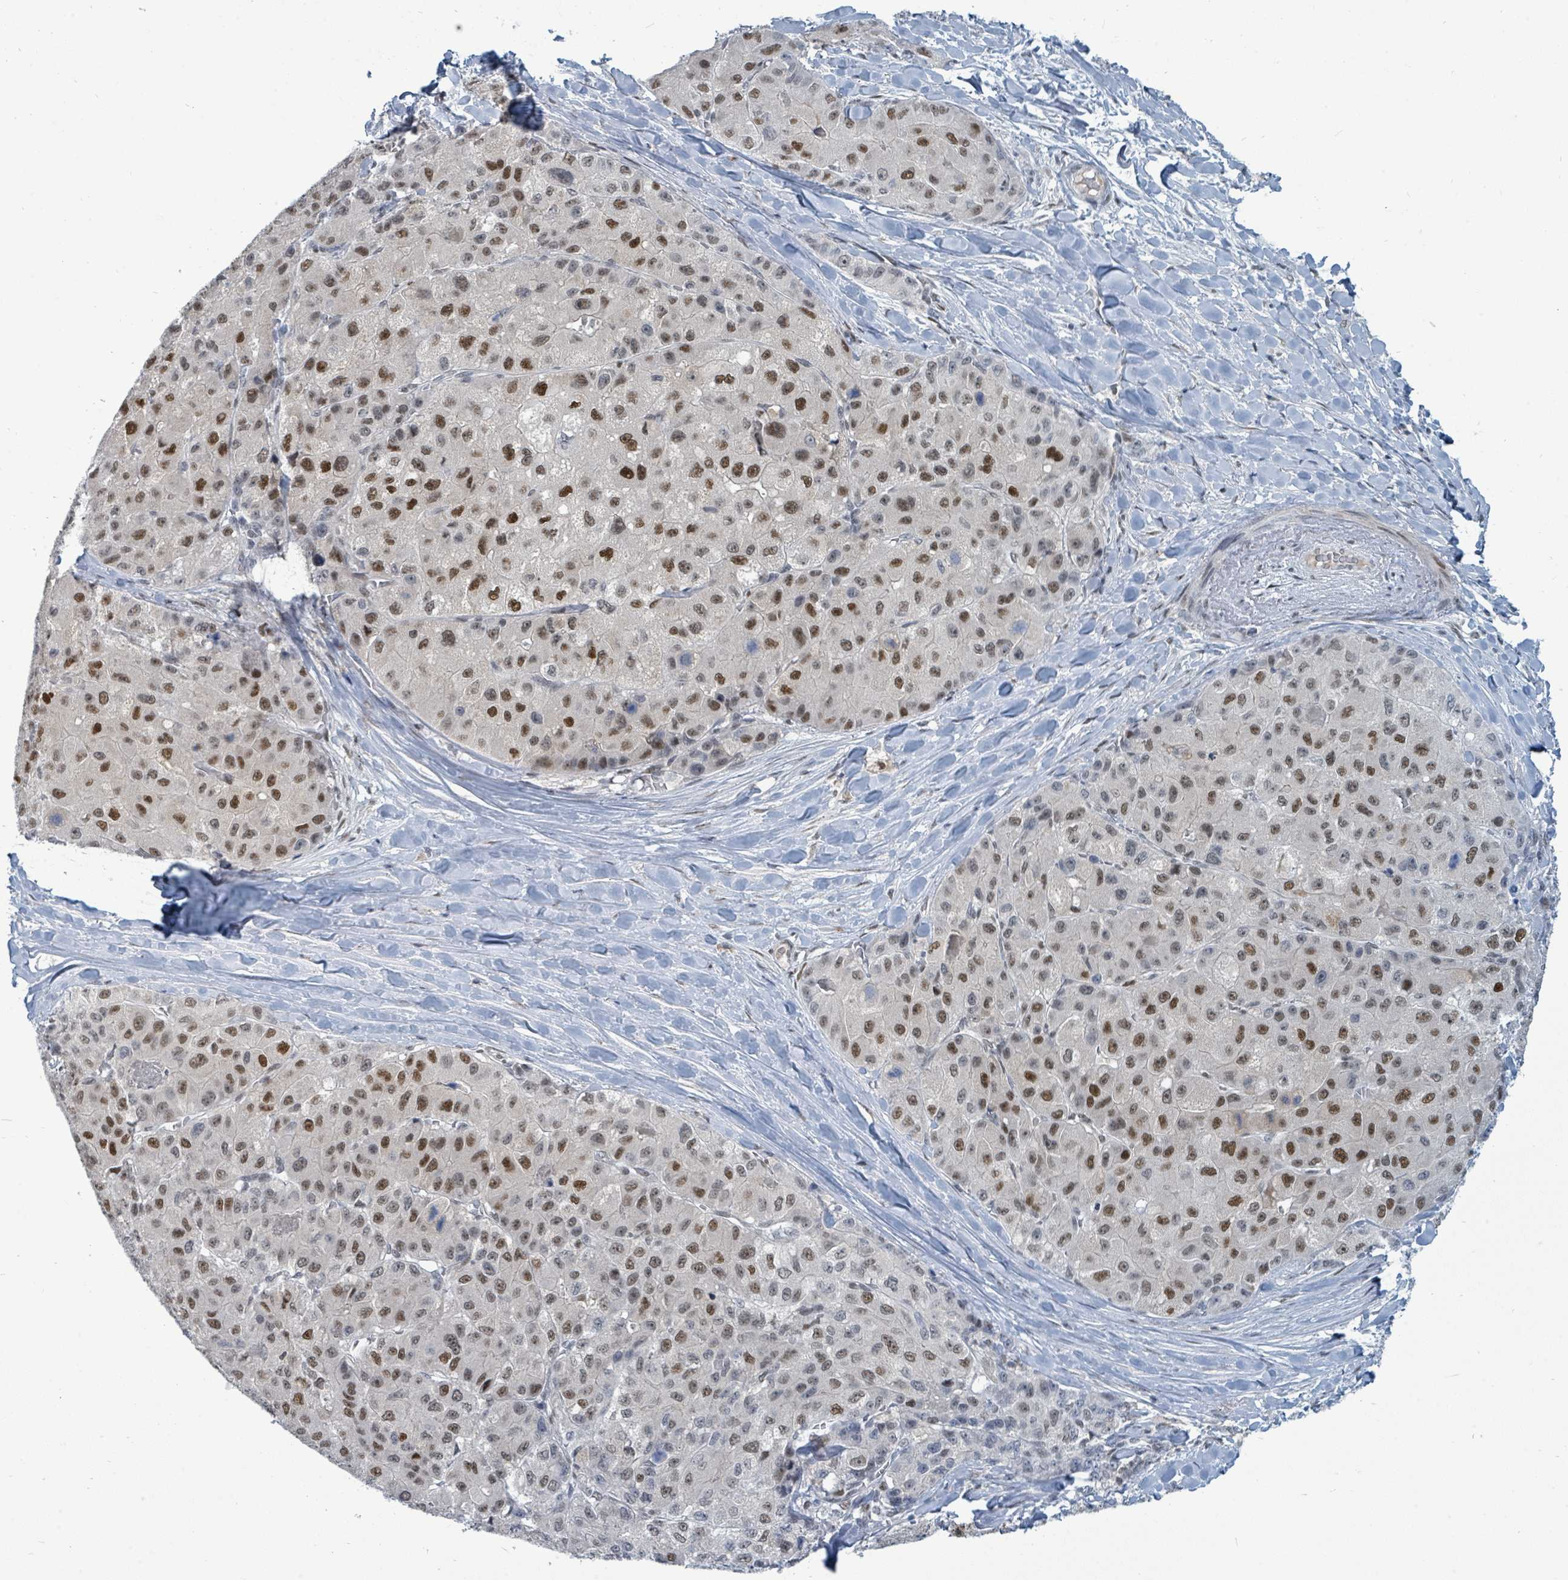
{"staining": {"intensity": "moderate", "quantity": ">75%", "location": "nuclear"}, "tissue": "liver cancer", "cell_type": "Tumor cells", "image_type": "cancer", "snomed": [{"axis": "morphology", "description": "Carcinoma, Hepatocellular, NOS"}, {"axis": "topography", "description": "Liver"}], "caption": "IHC (DAB (3,3'-diaminobenzidine)) staining of hepatocellular carcinoma (liver) displays moderate nuclear protein staining in about >75% of tumor cells.", "gene": "UCK1", "patient": {"sex": "male", "age": 80}}